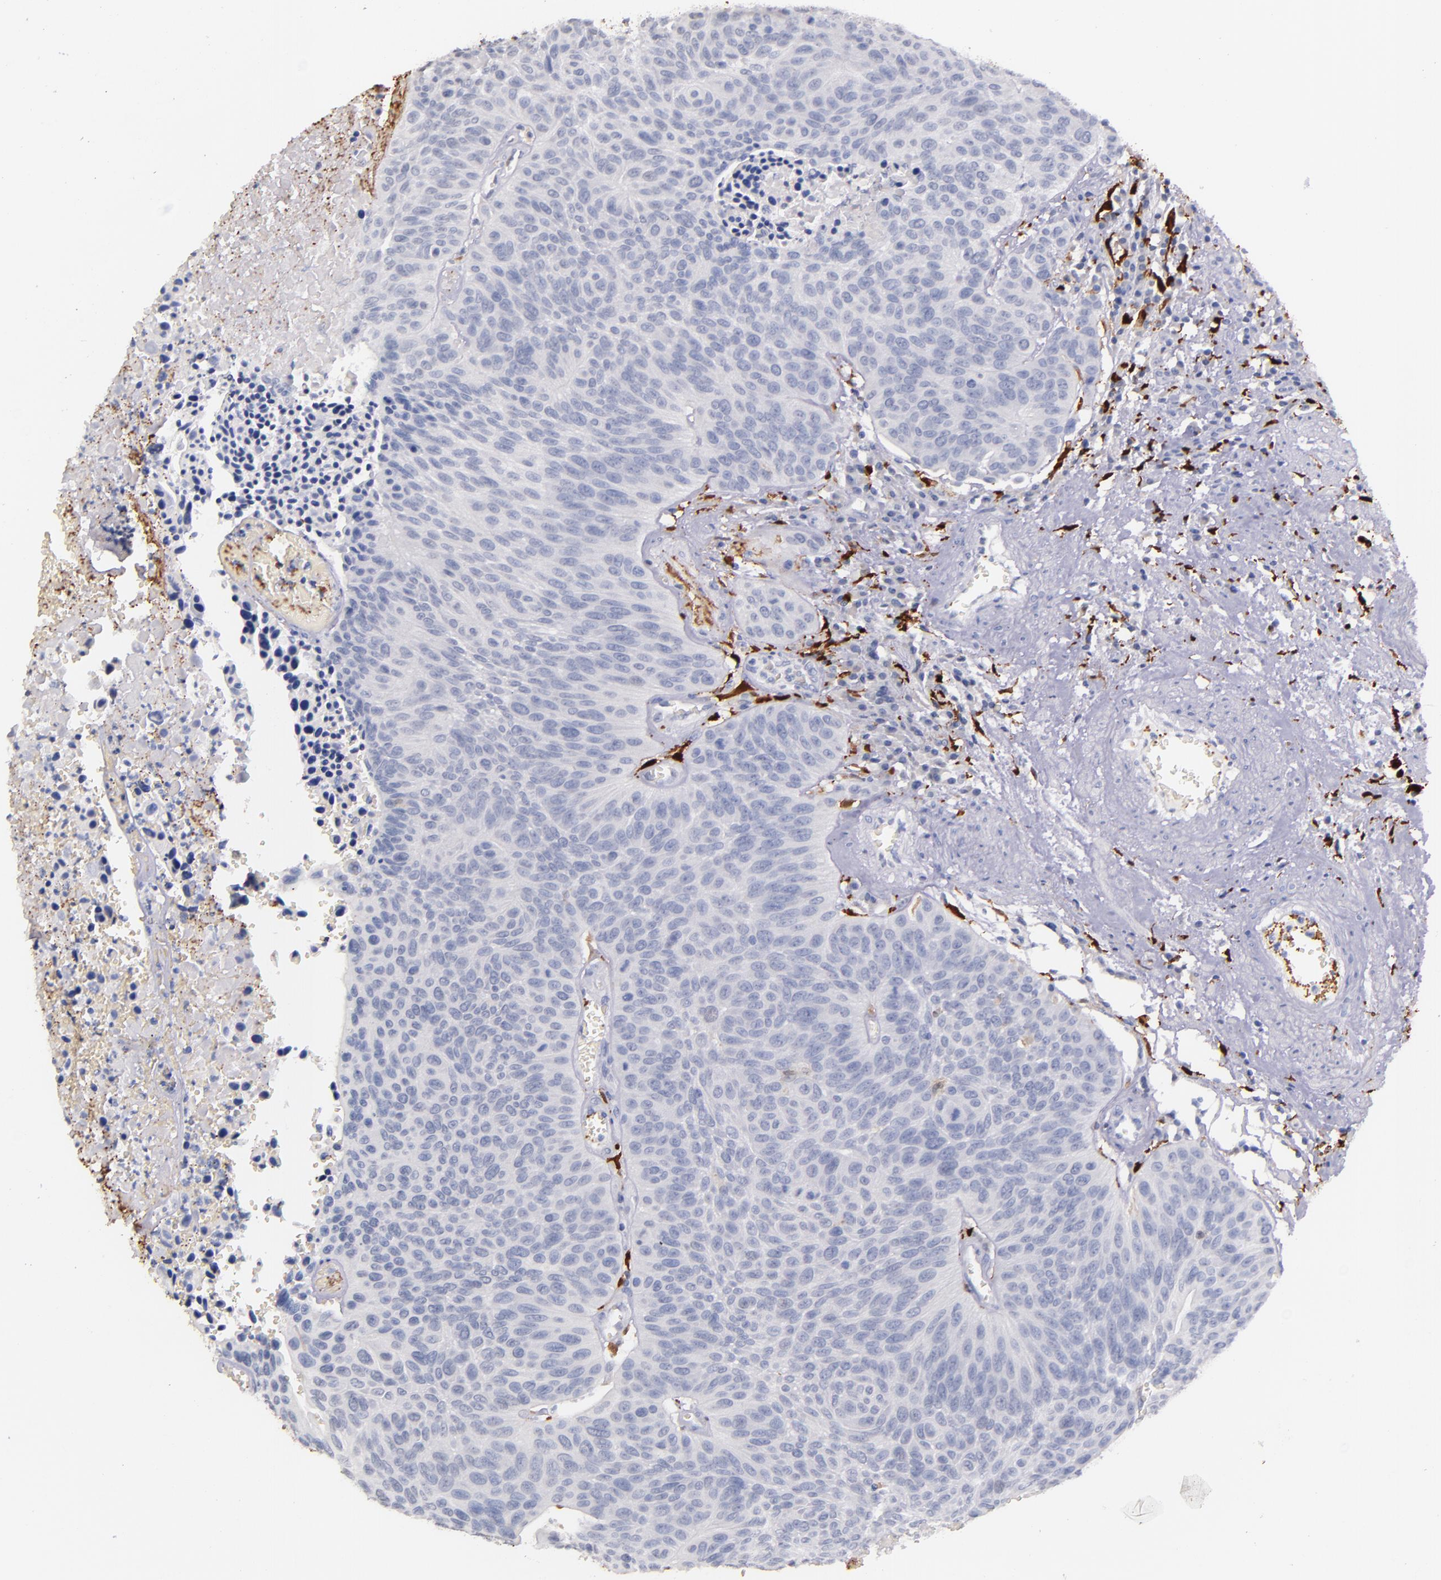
{"staining": {"intensity": "negative", "quantity": "none", "location": "none"}, "tissue": "urothelial cancer", "cell_type": "Tumor cells", "image_type": "cancer", "snomed": [{"axis": "morphology", "description": "Urothelial carcinoma, High grade"}, {"axis": "topography", "description": "Urinary bladder"}], "caption": "Urothelial carcinoma (high-grade) was stained to show a protein in brown. There is no significant expression in tumor cells.", "gene": "F13A1", "patient": {"sex": "male", "age": 66}}